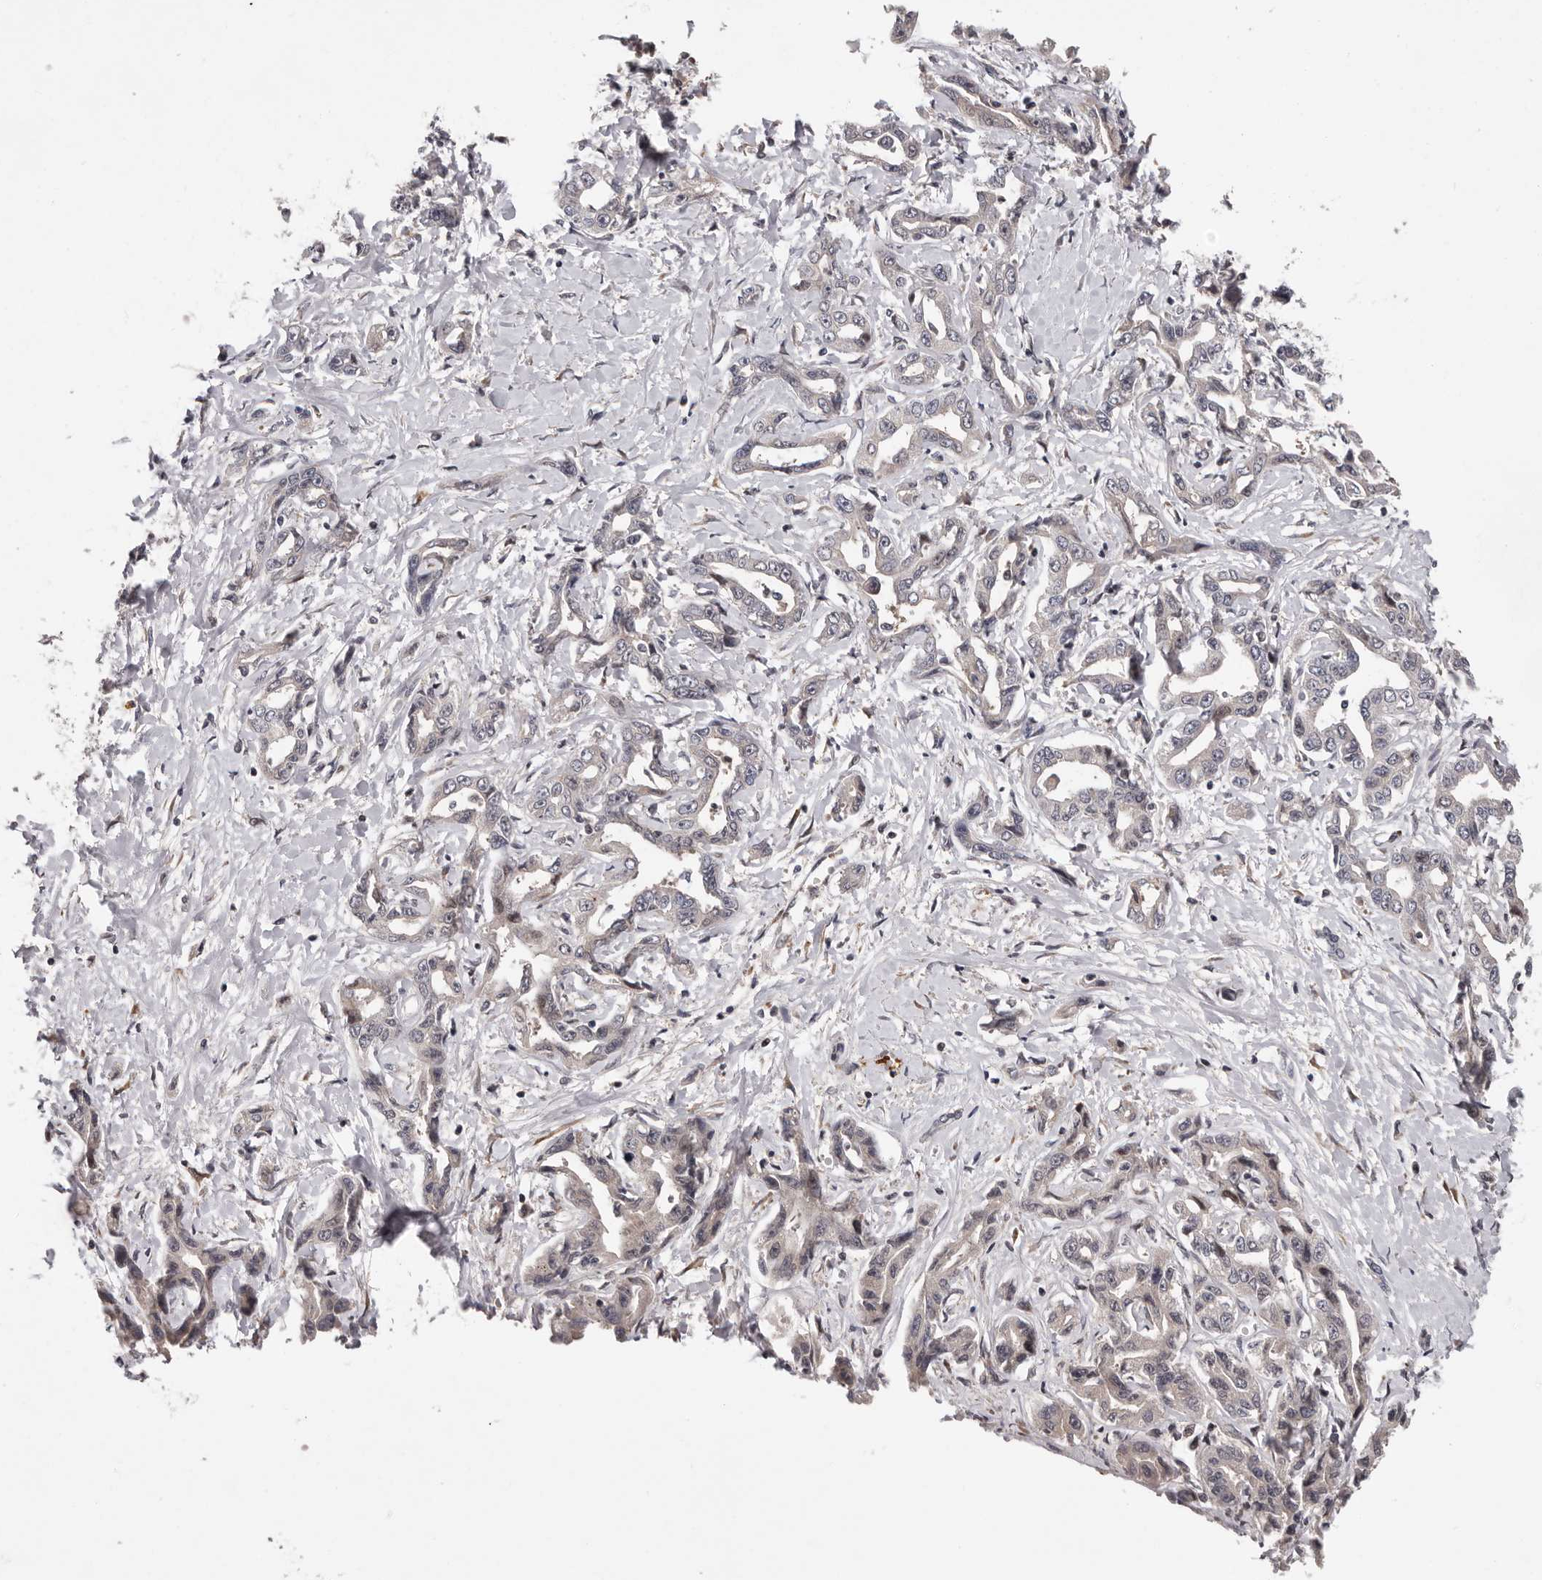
{"staining": {"intensity": "weak", "quantity": "<25%", "location": "cytoplasmic/membranous,nuclear"}, "tissue": "liver cancer", "cell_type": "Tumor cells", "image_type": "cancer", "snomed": [{"axis": "morphology", "description": "Cholangiocarcinoma"}, {"axis": "topography", "description": "Liver"}], "caption": "The histopathology image reveals no significant expression in tumor cells of cholangiocarcinoma (liver).", "gene": "MED8", "patient": {"sex": "male", "age": 59}}